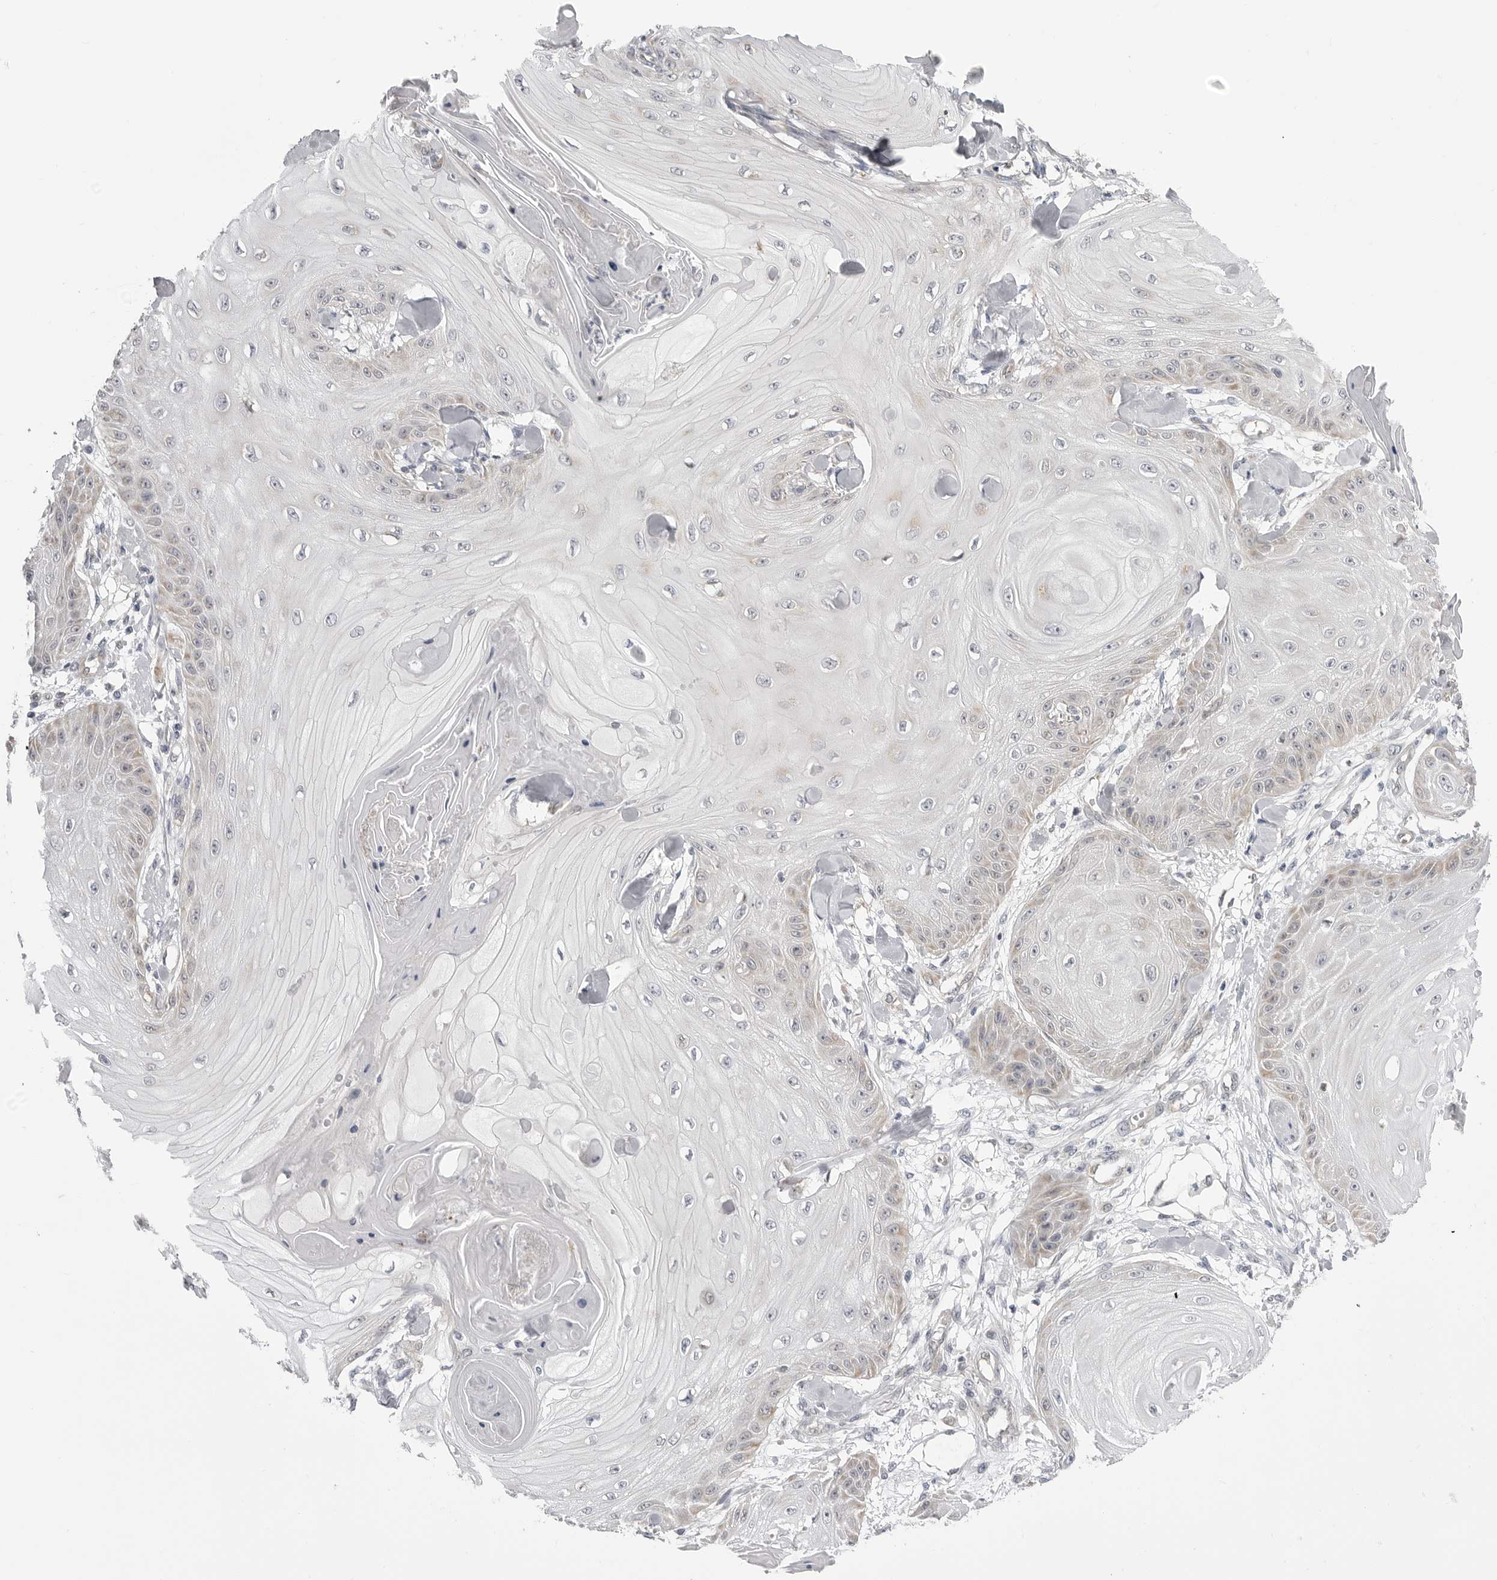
{"staining": {"intensity": "weak", "quantity": "<25%", "location": "cytoplasmic/membranous"}, "tissue": "skin cancer", "cell_type": "Tumor cells", "image_type": "cancer", "snomed": [{"axis": "morphology", "description": "Squamous cell carcinoma, NOS"}, {"axis": "topography", "description": "Skin"}], "caption": "Immunohistochemical staining of squamous cell carcinoma (skin) shows no significant positivity in tumor cells.", "gene": "FH", "patient": {"sex": "male", "age": 74}}